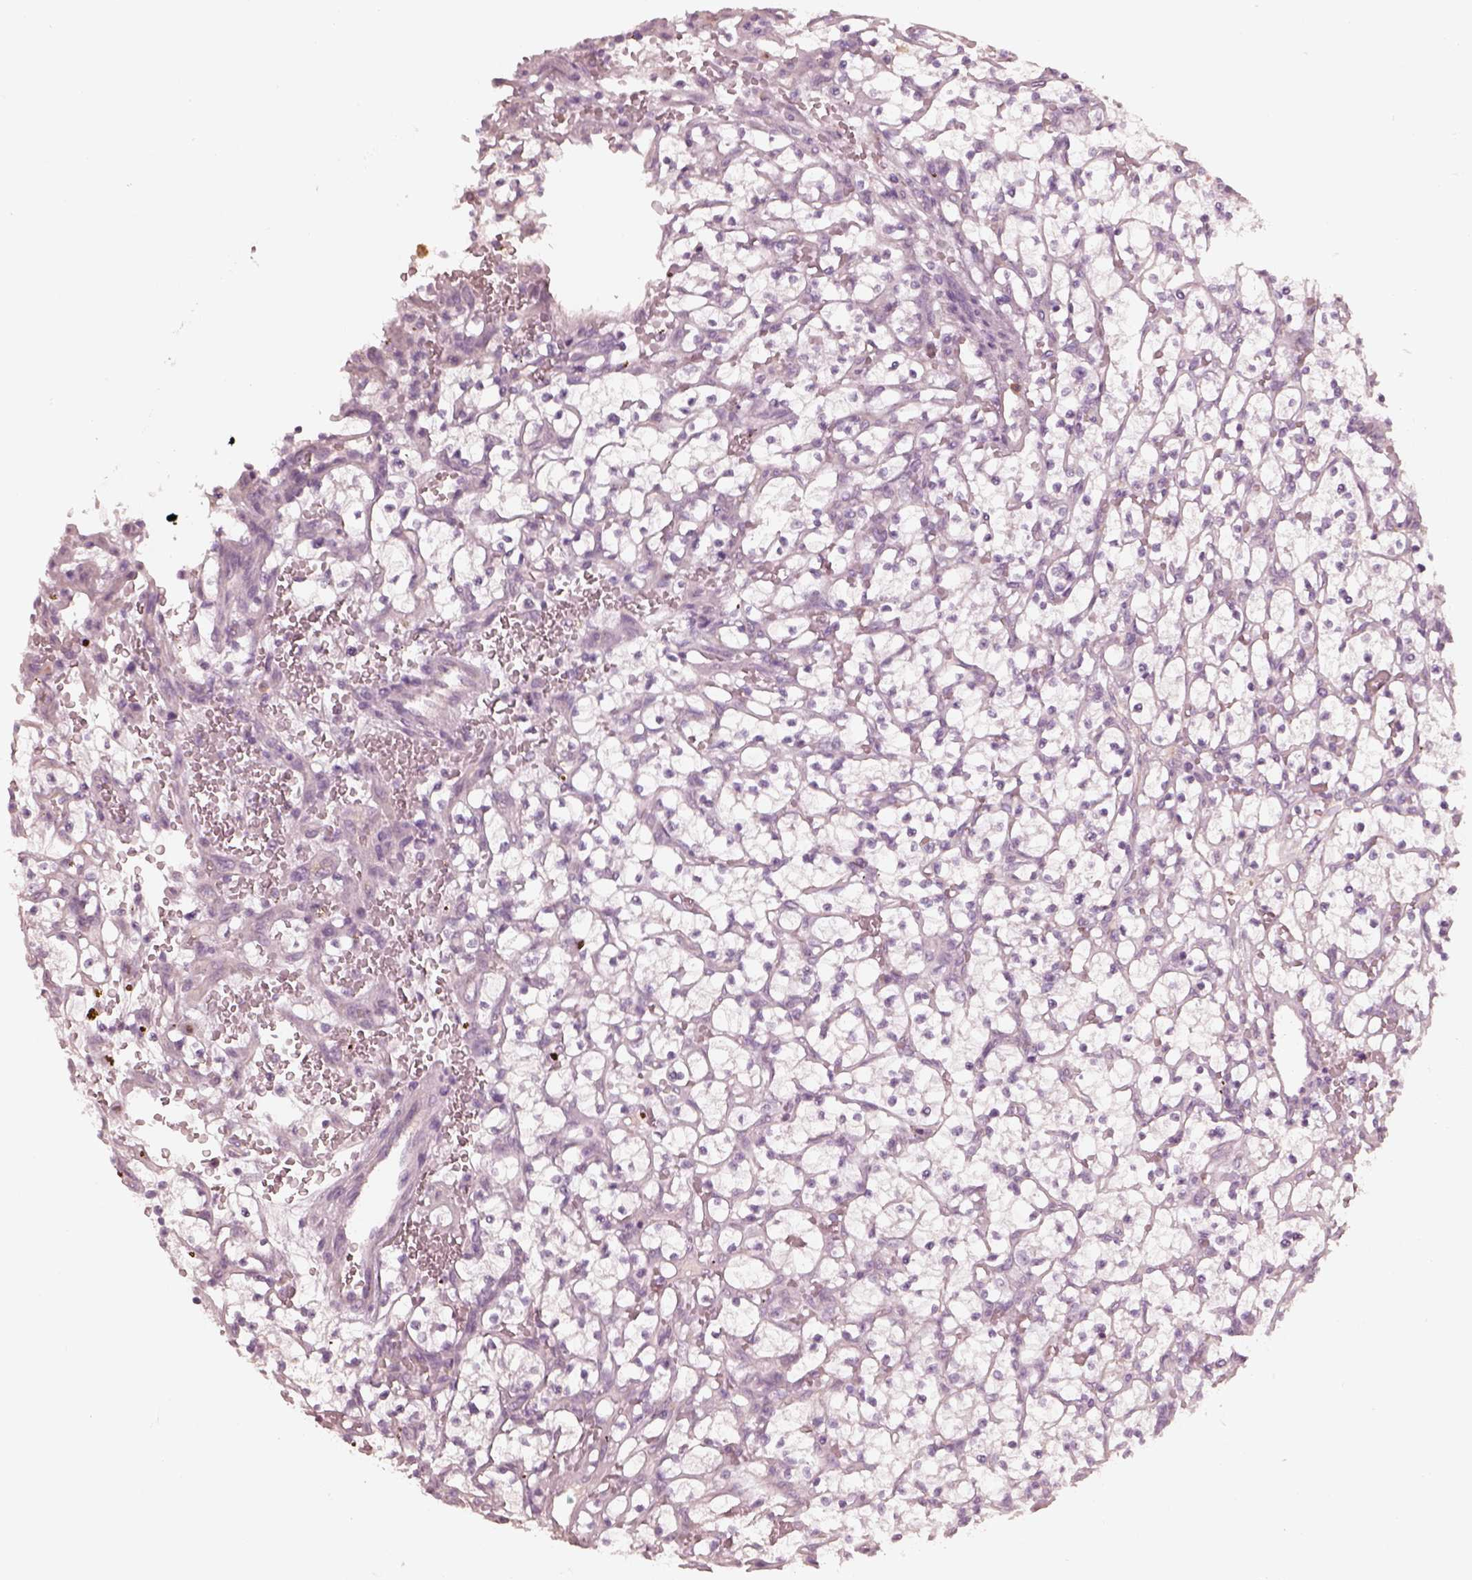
{"staining": {"intensity": "negative", "quantity": "none", "location": "none"}, "tissue": "renal cancer", "cell_type": "Tumor cells", "image_type": "cancer", "snomed": [{"axis": "morphology", "description": "Adenocarcinoma, NOS"}, {"axis": "topography", "description": "Kidney"}], "caption": "Immunohistochemical staining of human renal cancer reveals no significant expression in tumor cells. (DAB (3,3'-diaminobenzidine) immunohistochemistry (IHC), high magnification).", "gene": "GPRIN1", "patient": {"sex": "female", "age": 64}}